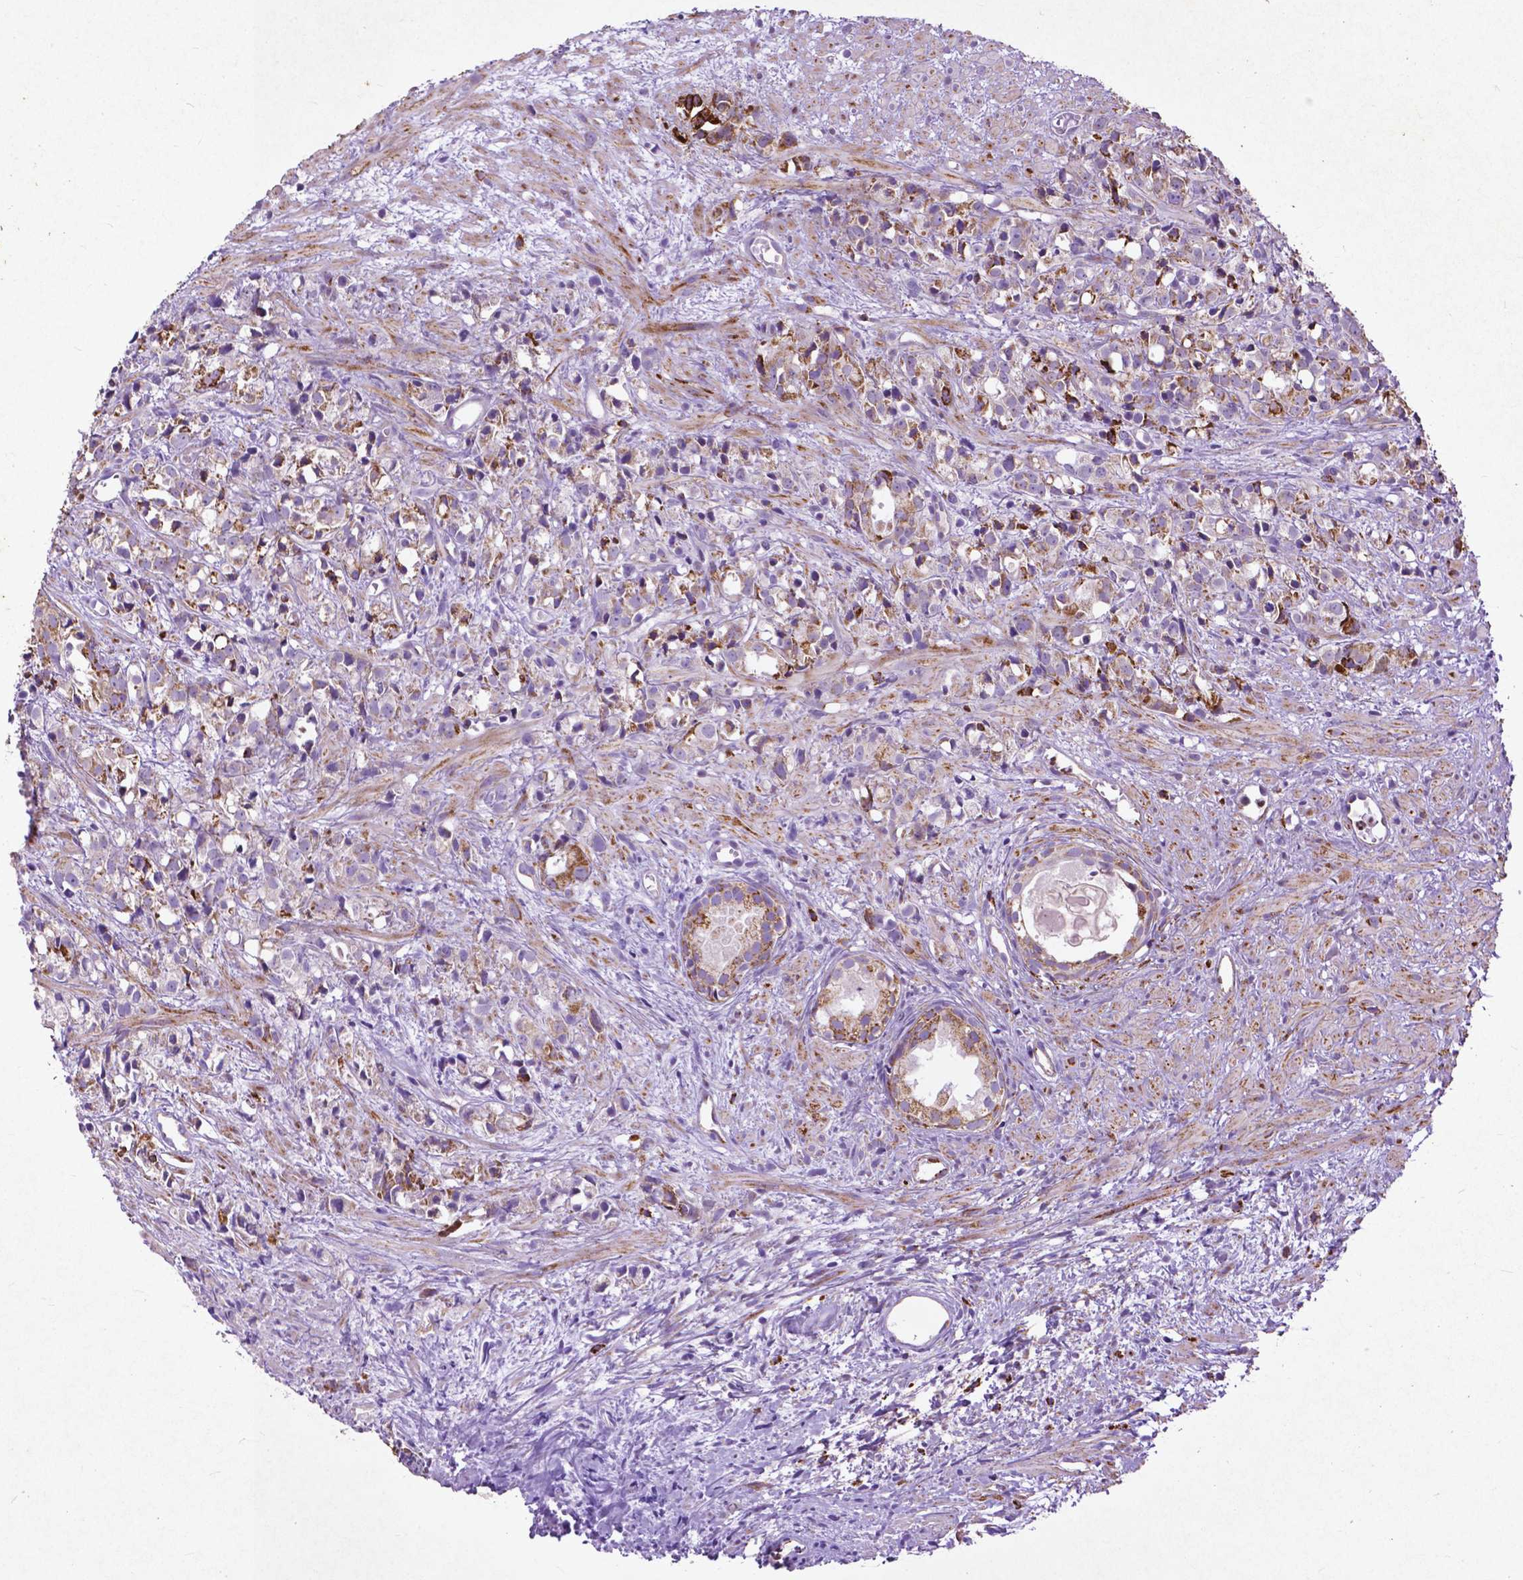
{"staining": {"intensity": "moderate", "quantity": "25%-75%", "location": "cytoplasmic/membranous"}, "tissue": "prostate cancer", "cell_type": "Tumor cells", "image_type": "cancer", "snomed": [{"axis": "morphology", "description": "Adenocarcinoma, High grade"}, {"axis": "topography", "description": "Prostate"}], "caption": "Moderate cytoplasmic/membranous protein positivity is appreciated in approximately 25%-75% of tumor cells in prostate high-grade adenocarcinoma. (brown staining indicates protein expression, while blue staining denotes nuclei).", "gene": "THEGL", "patient": {"sex": "male", "age": 79}}